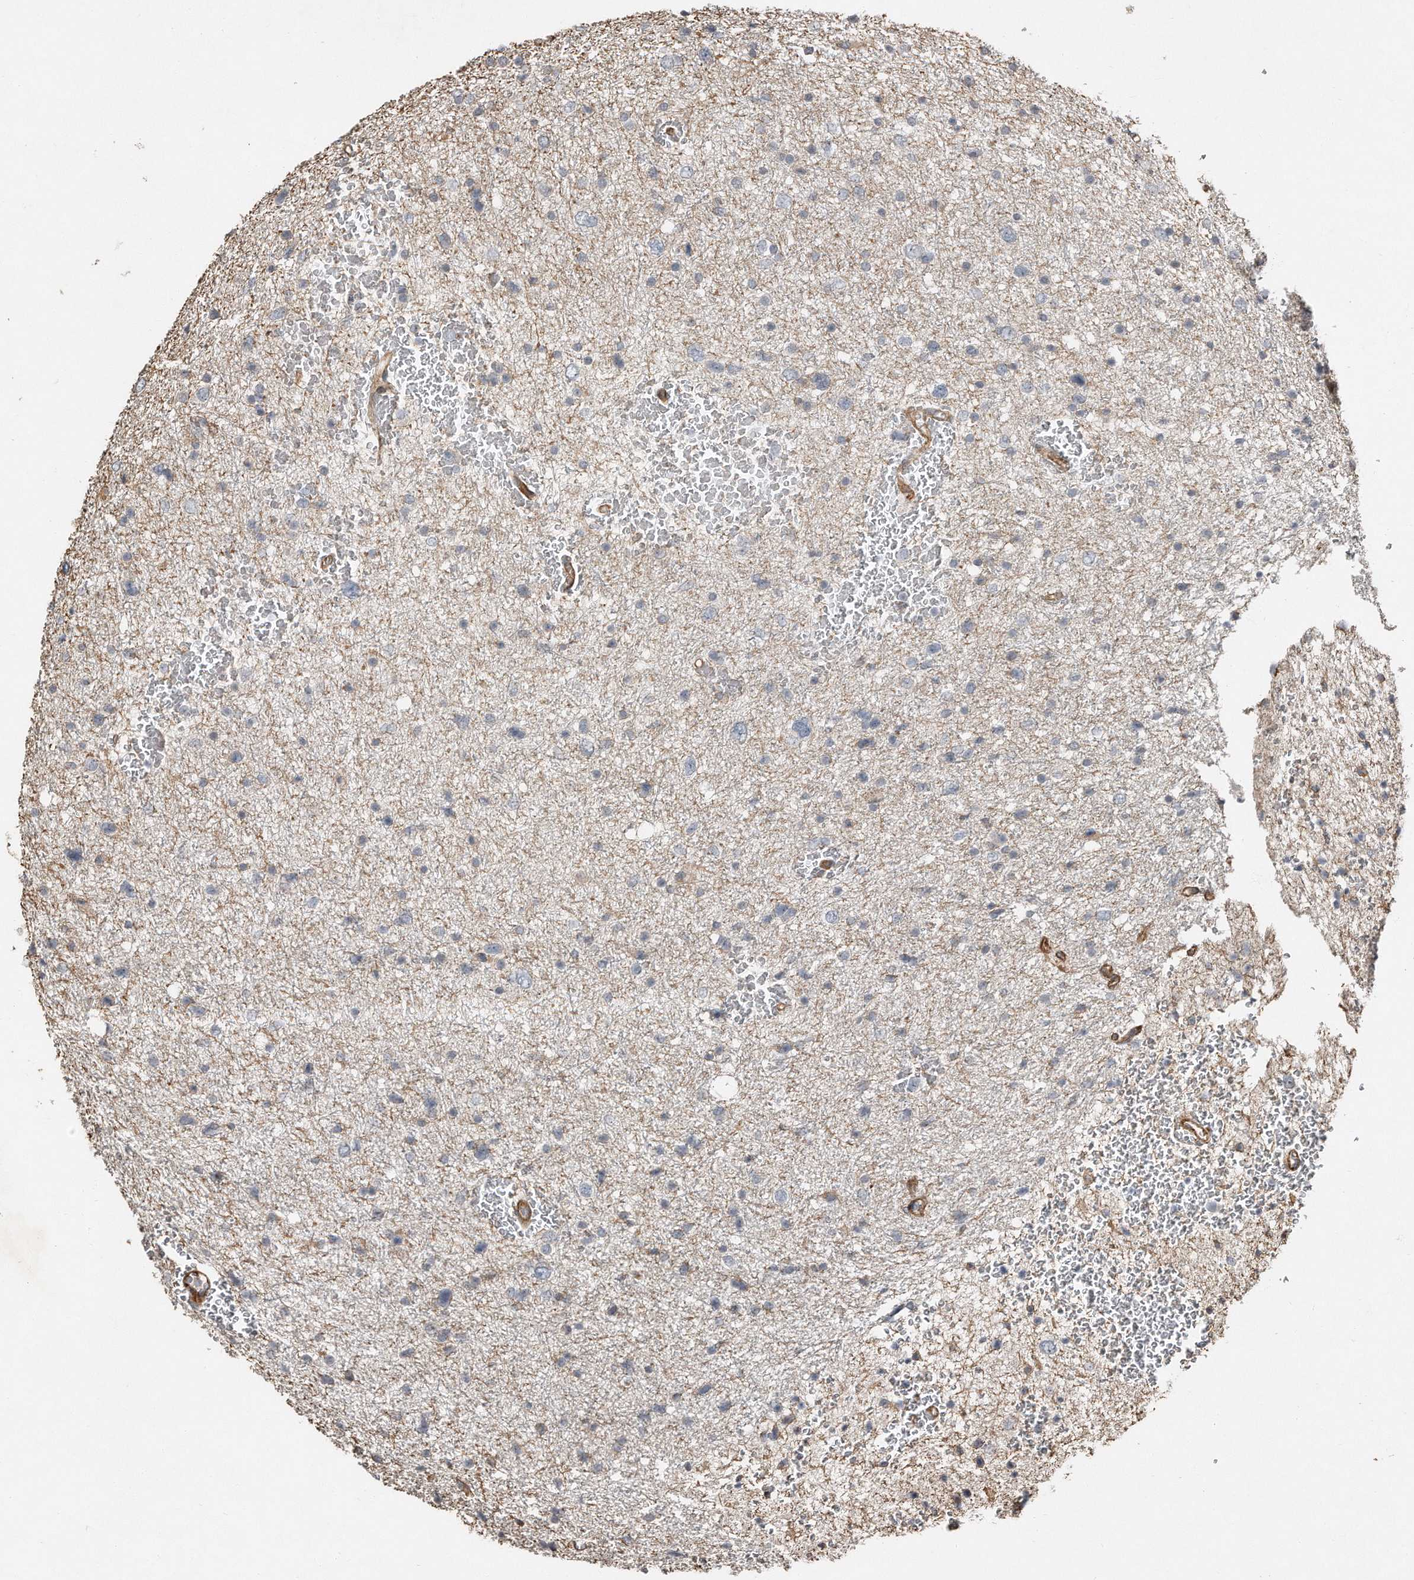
{"staining": {"intensity": "negative", "quantity": "none", "location": "none"}, "tissue": "glioma", "cell_type": "Tumor cells", "image_type": "cancer", "snomed": [{"axis": "morphology", "description": "Glioma, malignant, Low grade"}, {"axis": "topography", "description": "Brain"}], "caption": "Immunohistochemistry micrograph of glioma stained for a protein (brown), which exhibits no expression in tumor cells.", "gene": "SNAP47", "patient": {"sex": "female", "age": 37}}